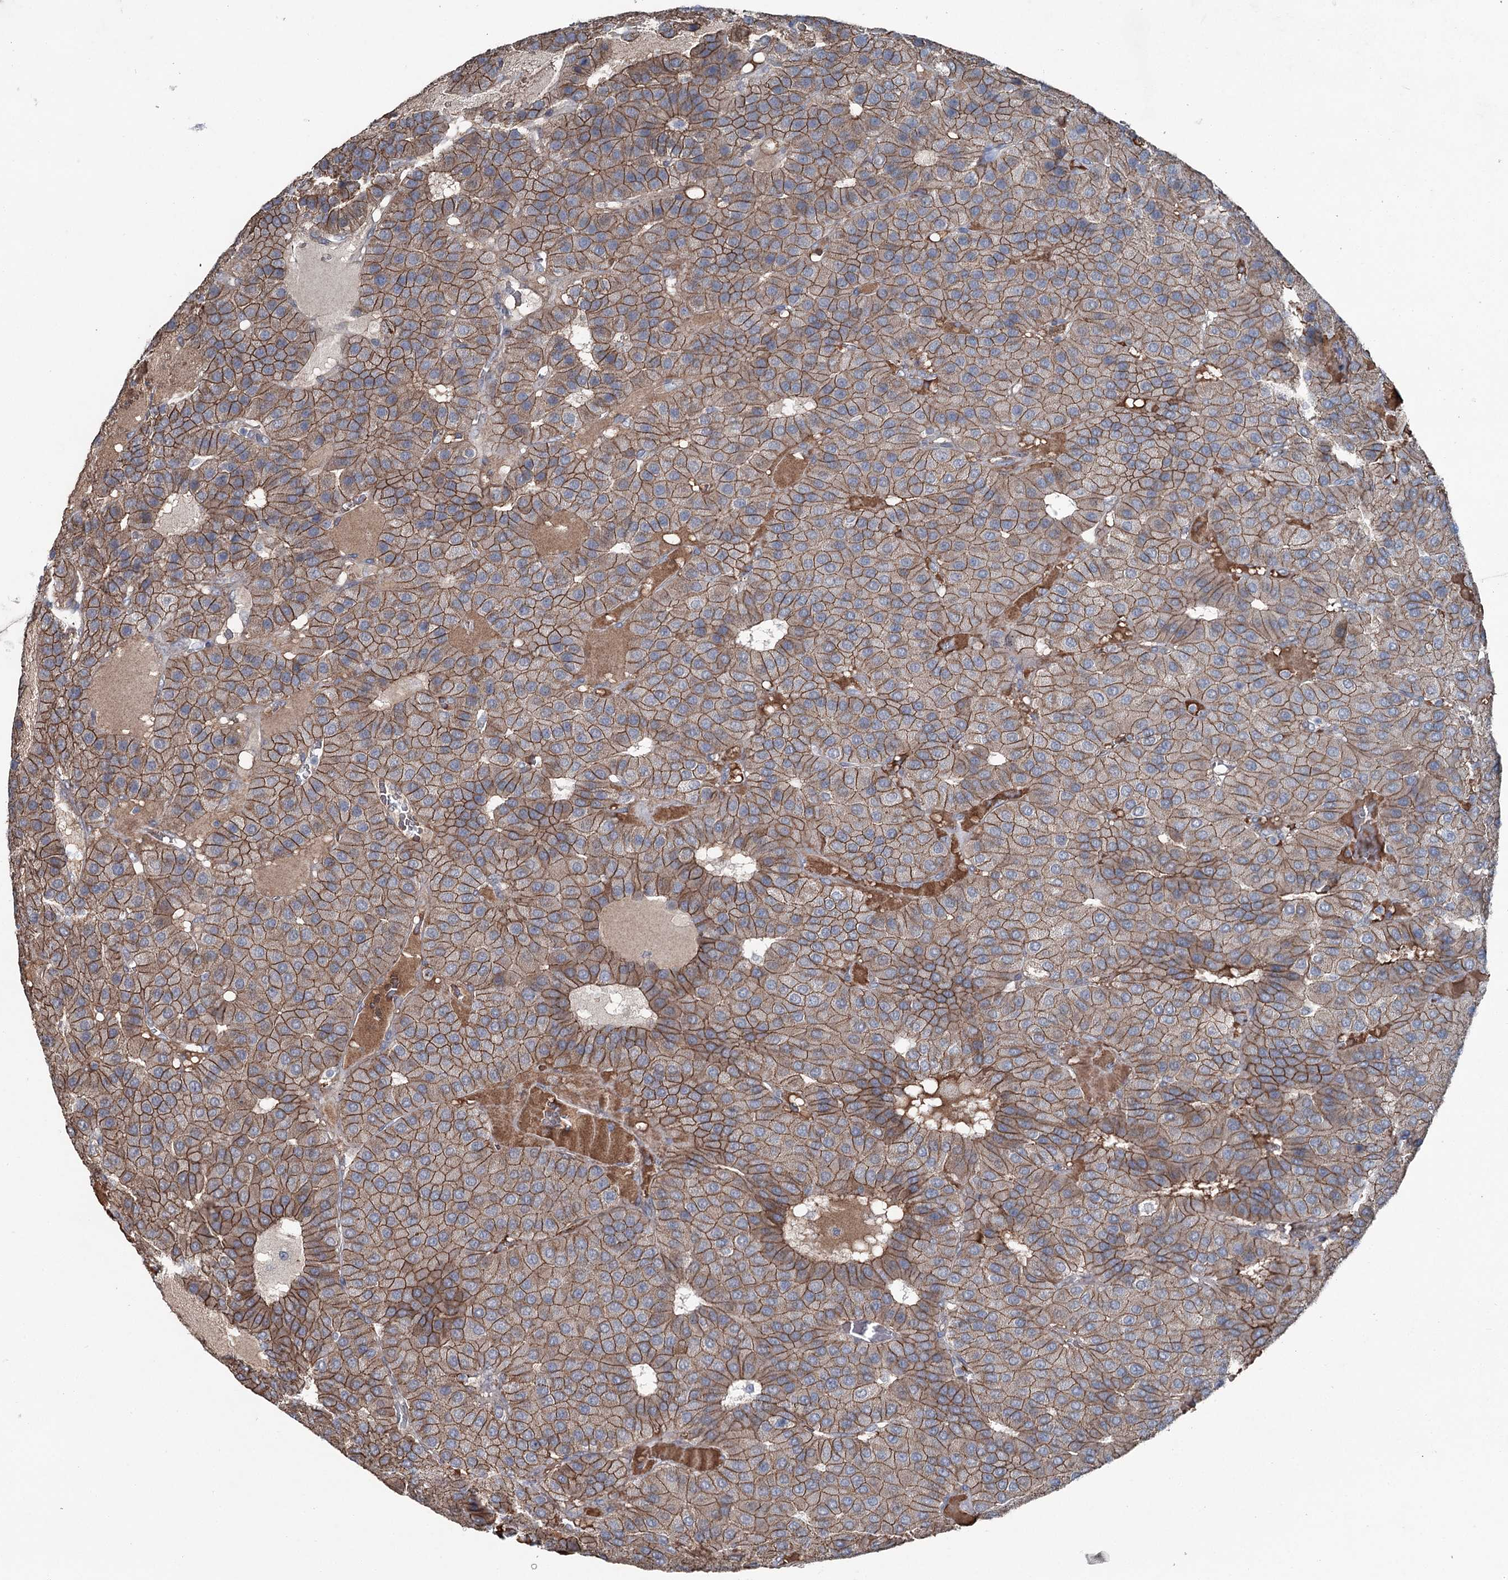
{"staining": {"intensity": "strong", "quantity": ">75%", "location": "cytoplasmic/membranous"}, "tissue": "parathyroid gland", "cell_type": "Glandular cells", "image_type": "normal", "snomed": [{"axis": "morphology", "description": "Normal tissue, NOS"}, {"axis": "morphology", "description": "Adenoma, NOS"}, {"axis": "topography", "description": "Parathyroid gland"}], "caption": "Protein expression by immunohistochemistry exhibits strong cytoplasmic/membranous positivity in about >75% of glandular cells in unremarkable parathyroid gland. (DAB (3,3'-diaminobenzidine) = brown stain, brightfield microscopy at high magnification).", "gene": "FAM120B", "patient": {"sex": "female", "age": 86}}